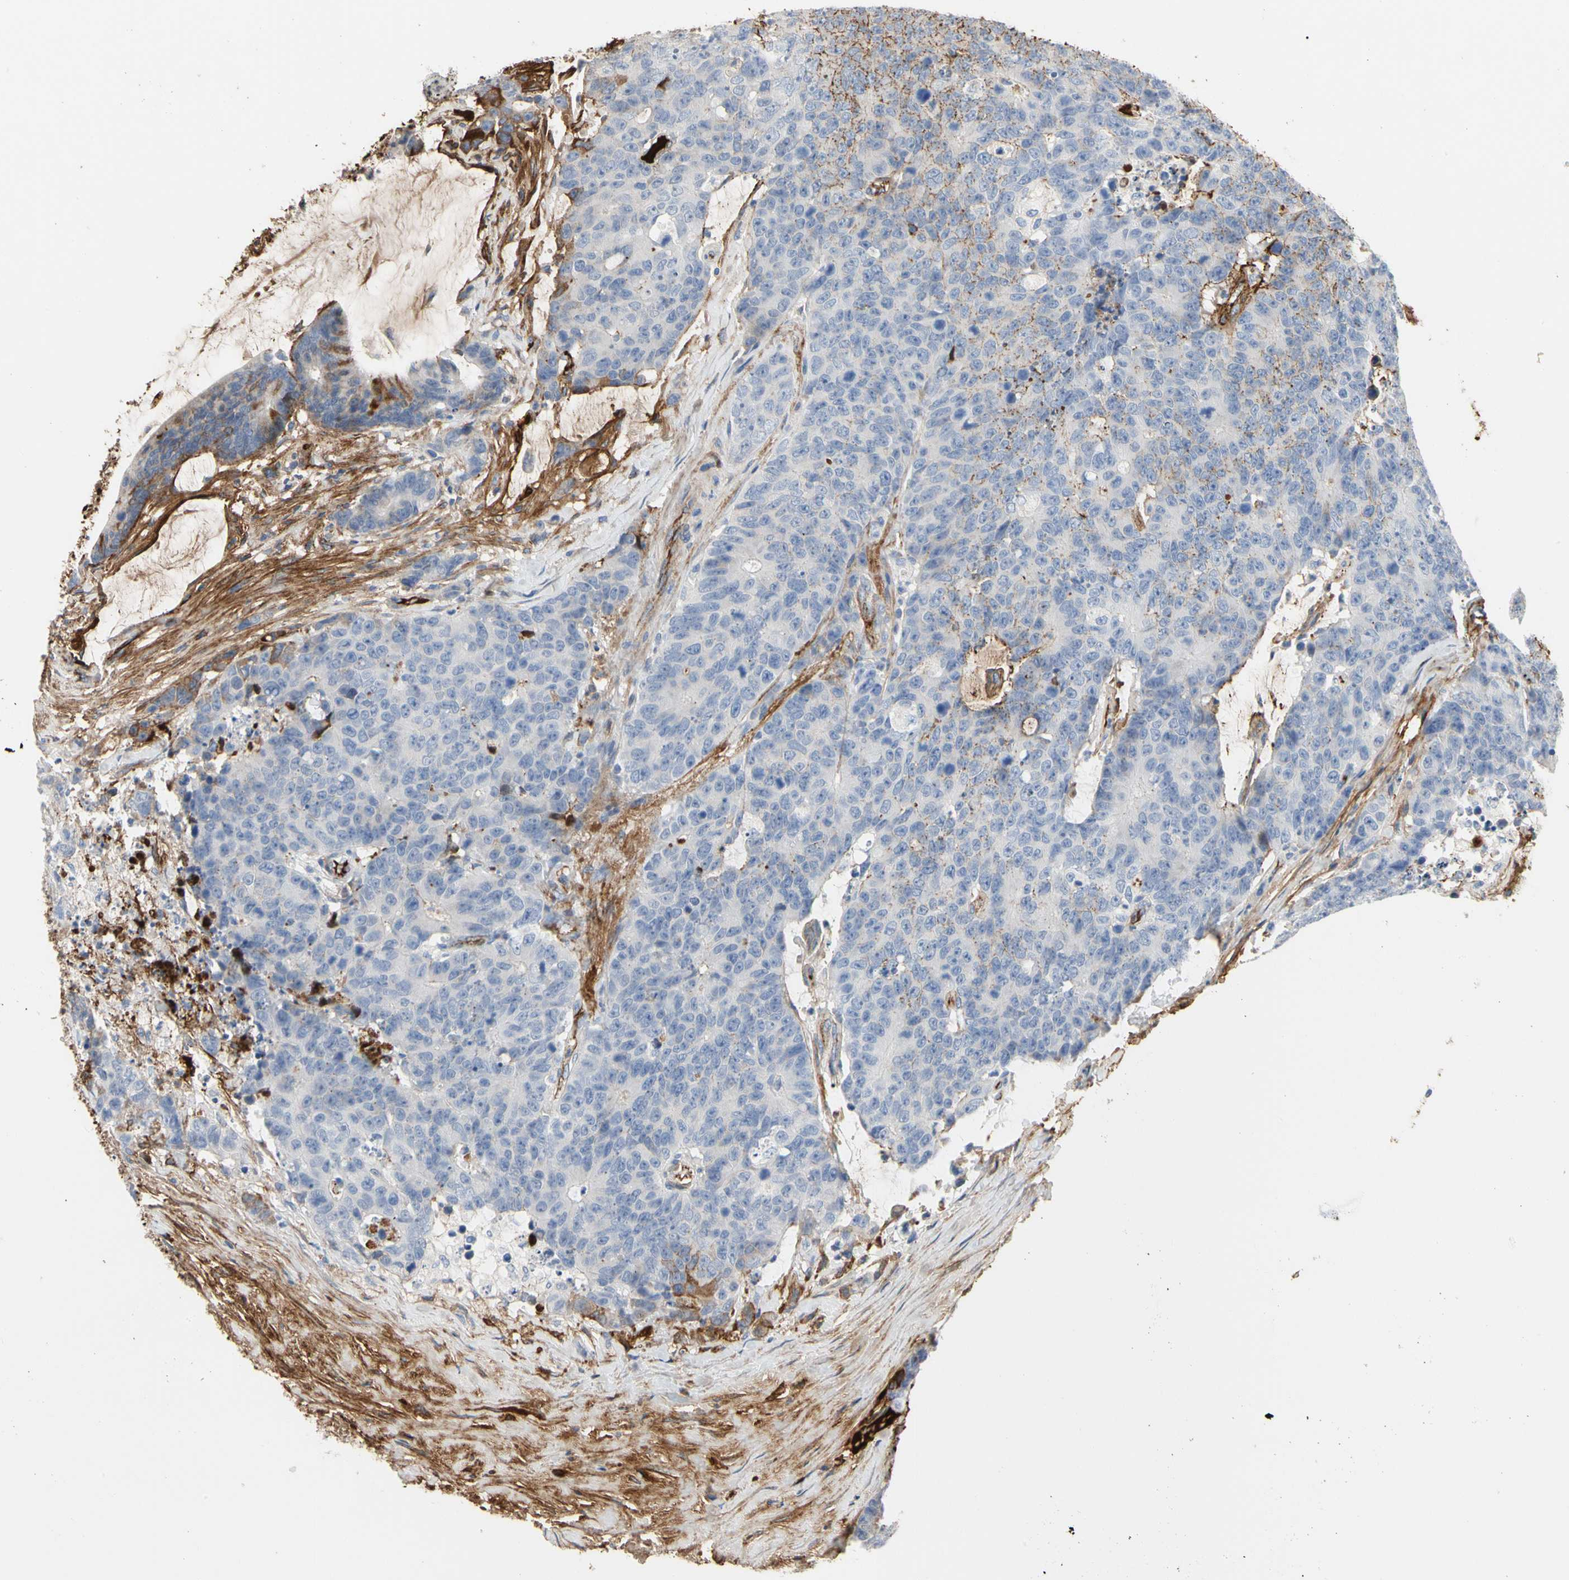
{"staining": {"intensity": "negative", "quantity": "none", "location": "none"}, "tissue": "colorectal cancer", "cell_type": "Tumor cells", "image_type": "cancer", "snomed": [{"axis": "morphology", "description": "Adenocarcinoma, NOS"}, {"axis": "topography", "description": "Colon"}], "caption": "This is an immunohistochemistry (IHC) image of colorectal adenocarcinoma. There is no expression in tumor cells.", "gene": "FGB", "patient": {"sex": "female", "age": 86}}